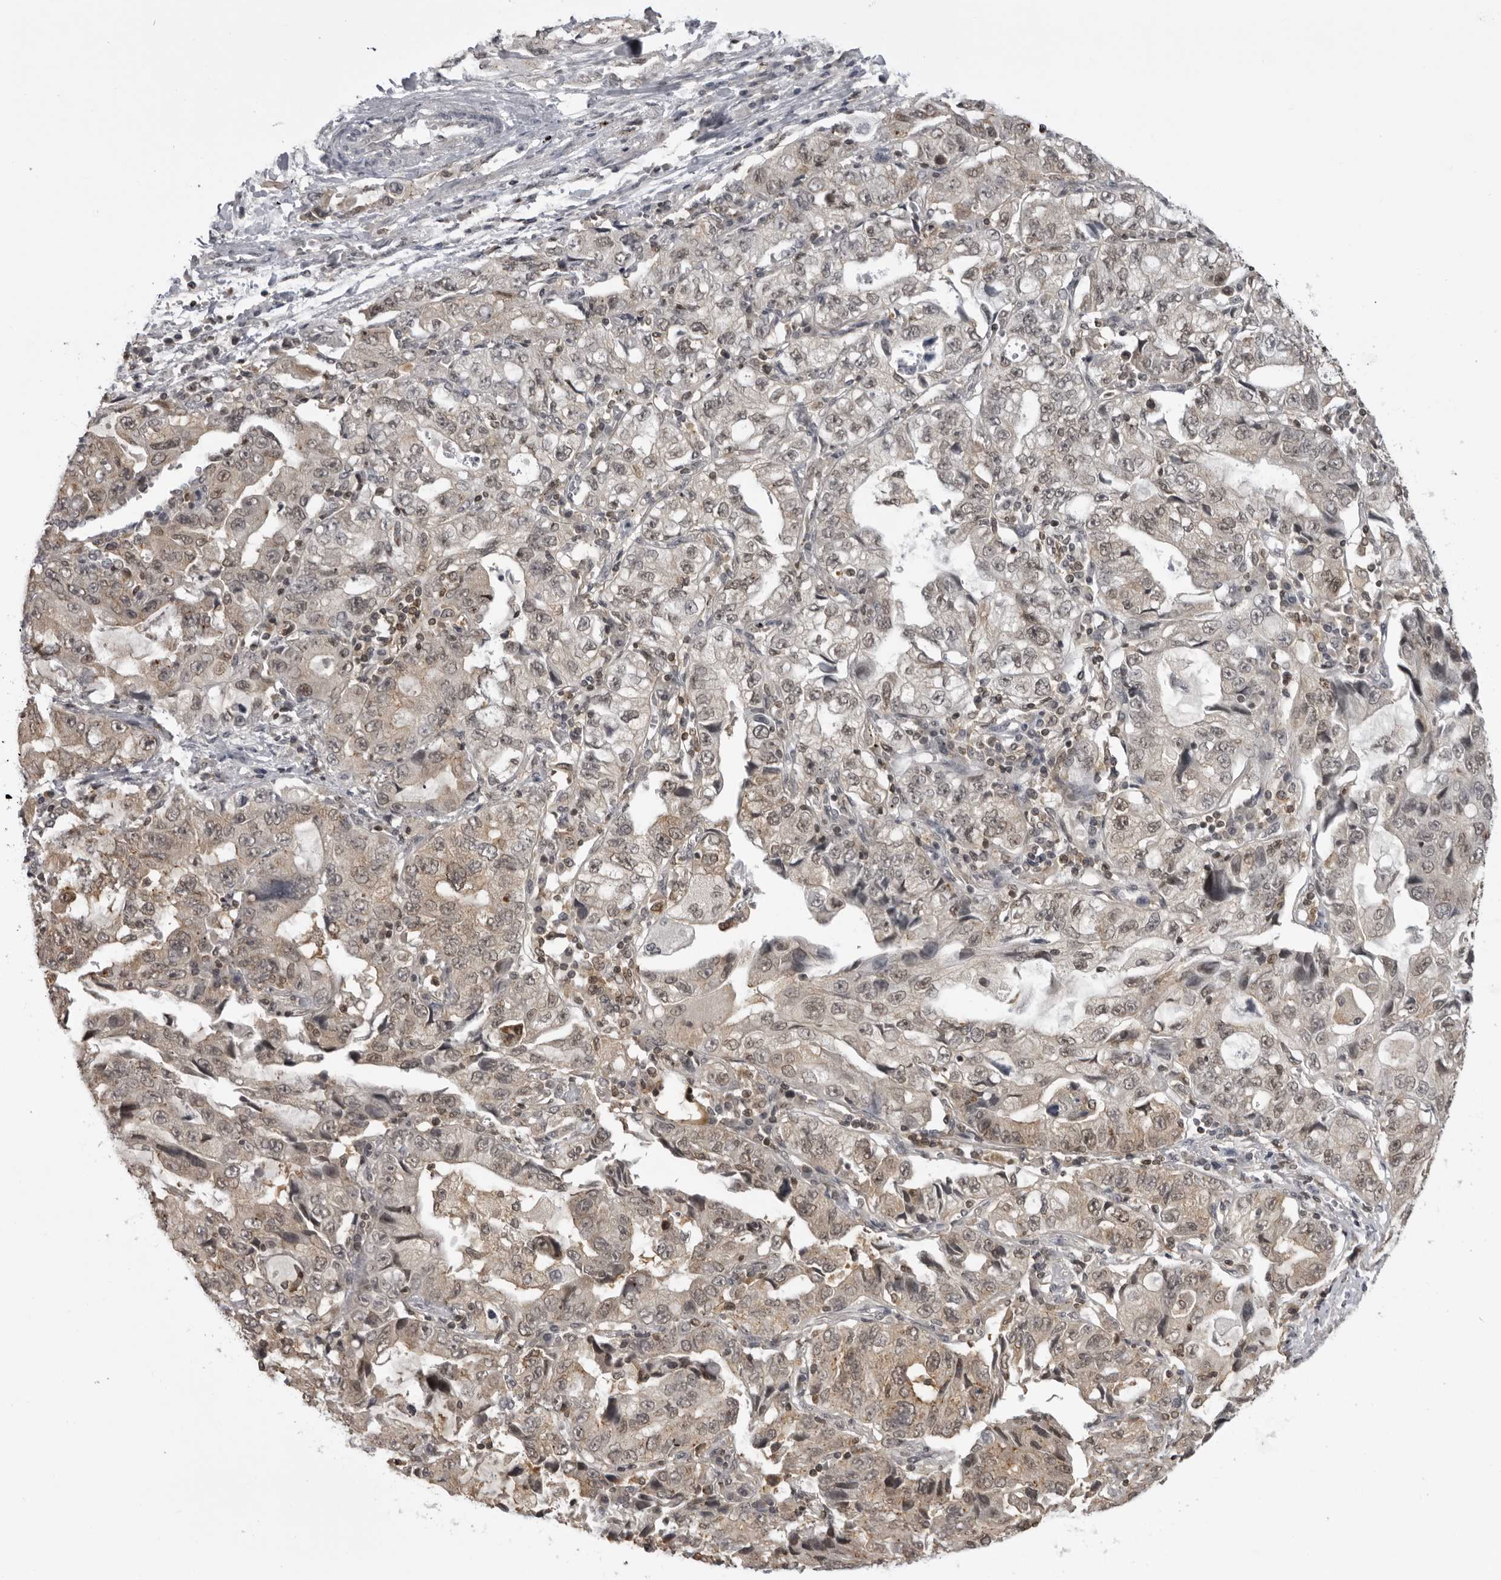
{"staining": {"intensity": "weak", "quantity": ">75%", "location": "cytoplasmic/membranous,nuclear"}, "tissue": "lung cancer", "cell_type": "Tumor cells", "image_type": "cancer", "snomed": [{"axis": "morphology", "description": "Adenocarcinoma, NOS"}, {"axis": "topography", "description": "Lung"}], "caption": "IHC (DAB) staining of human lung cancer (adenocarcinoma) exhibits weak cytoplasmic/membranous and nuclear protein staining in about >75% of tumor cells.", "gene": "PDCL3", "patient": {"sex": "female", "age": 51}}